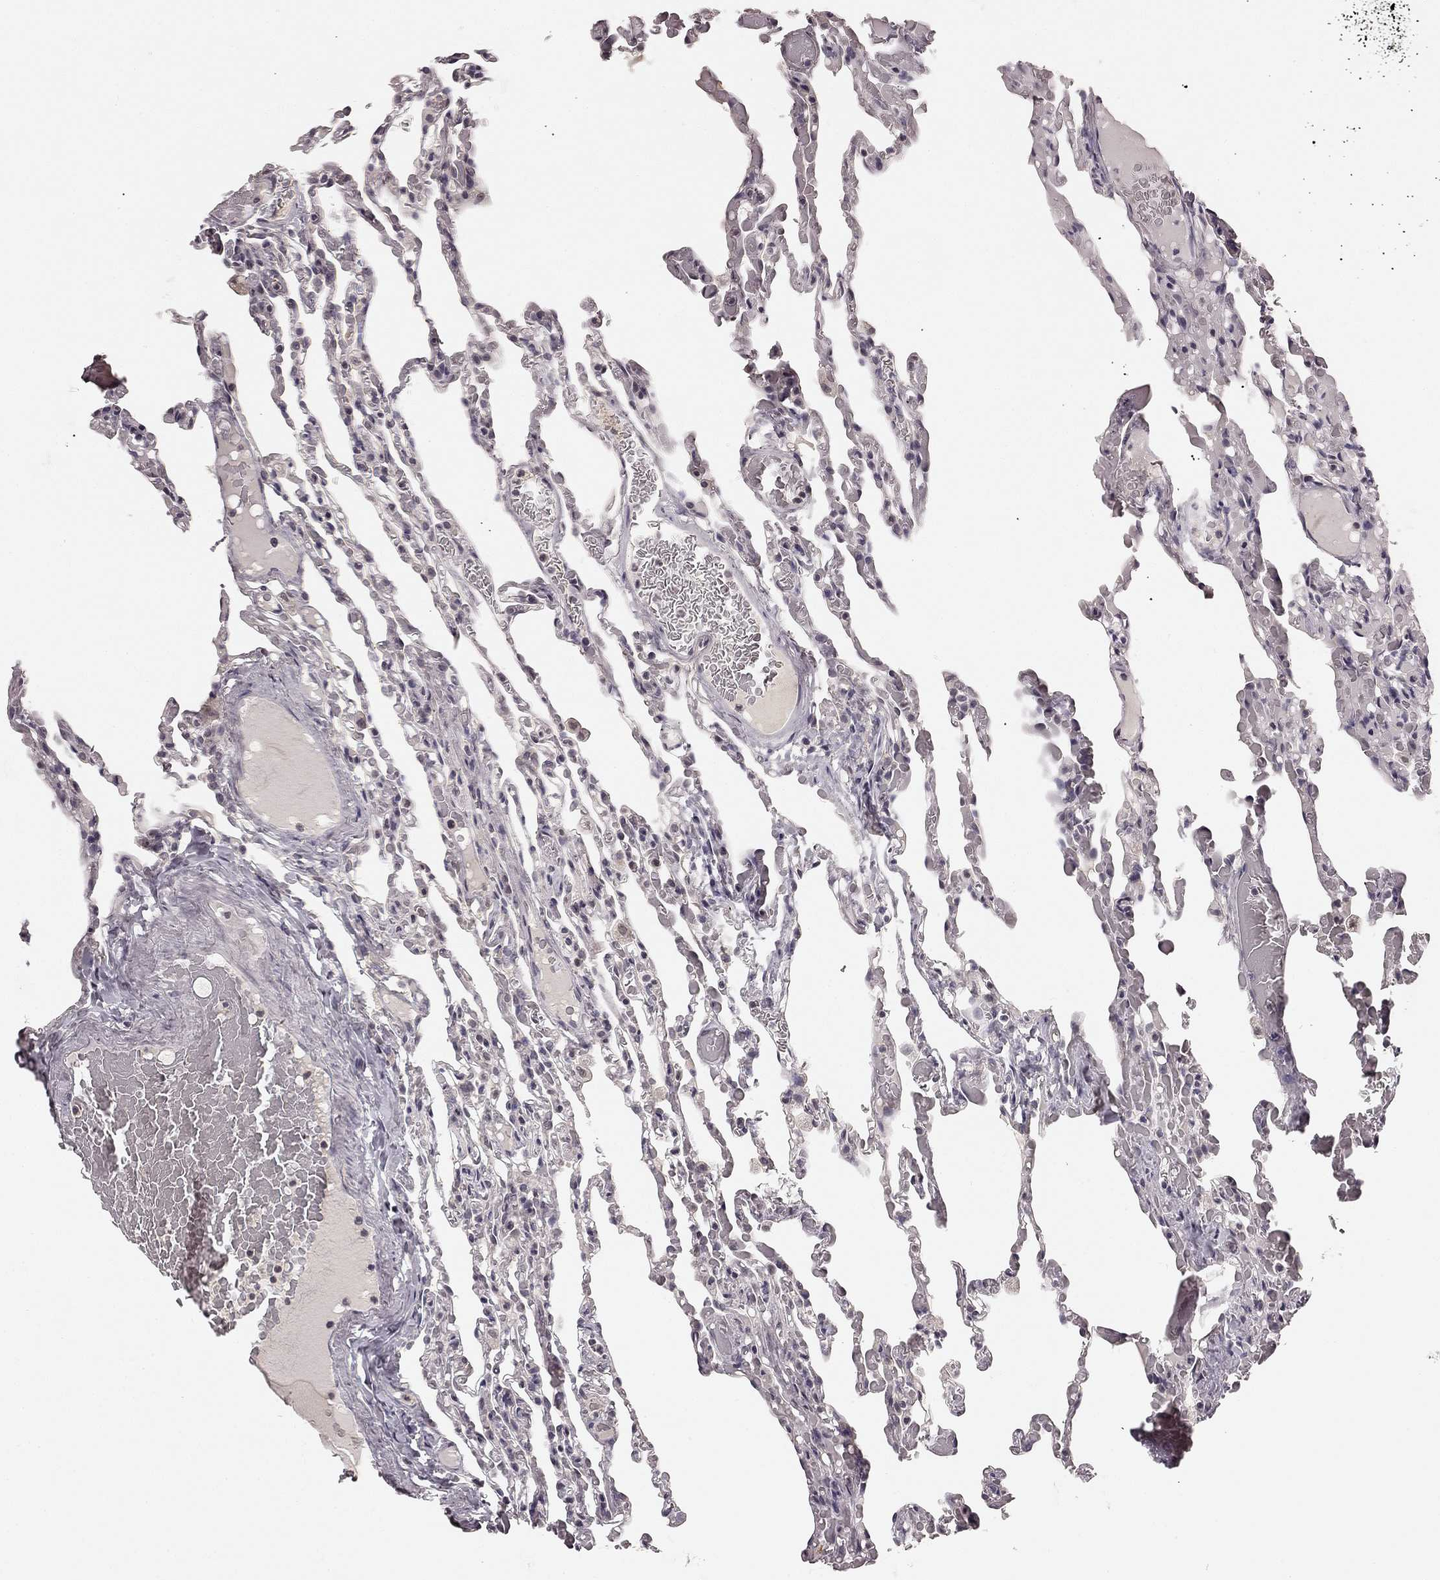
{"staining": {"intensity": "negative", "quantity": "none", "location": "none"}, "tissue": "lung", "cell_type": "Alveolar cells", "image_type": "normal", "snomed": [{"axis": "morphology", "description": "Normal tissue, NOS"}, {"axis": "topography", "description": "Lung"}], "caption": "Immunohistochemistry of normal lung shows no expression in alveolar cells.", "gene": "HCN4", "patient": {"sex": "female", "age": 43}}